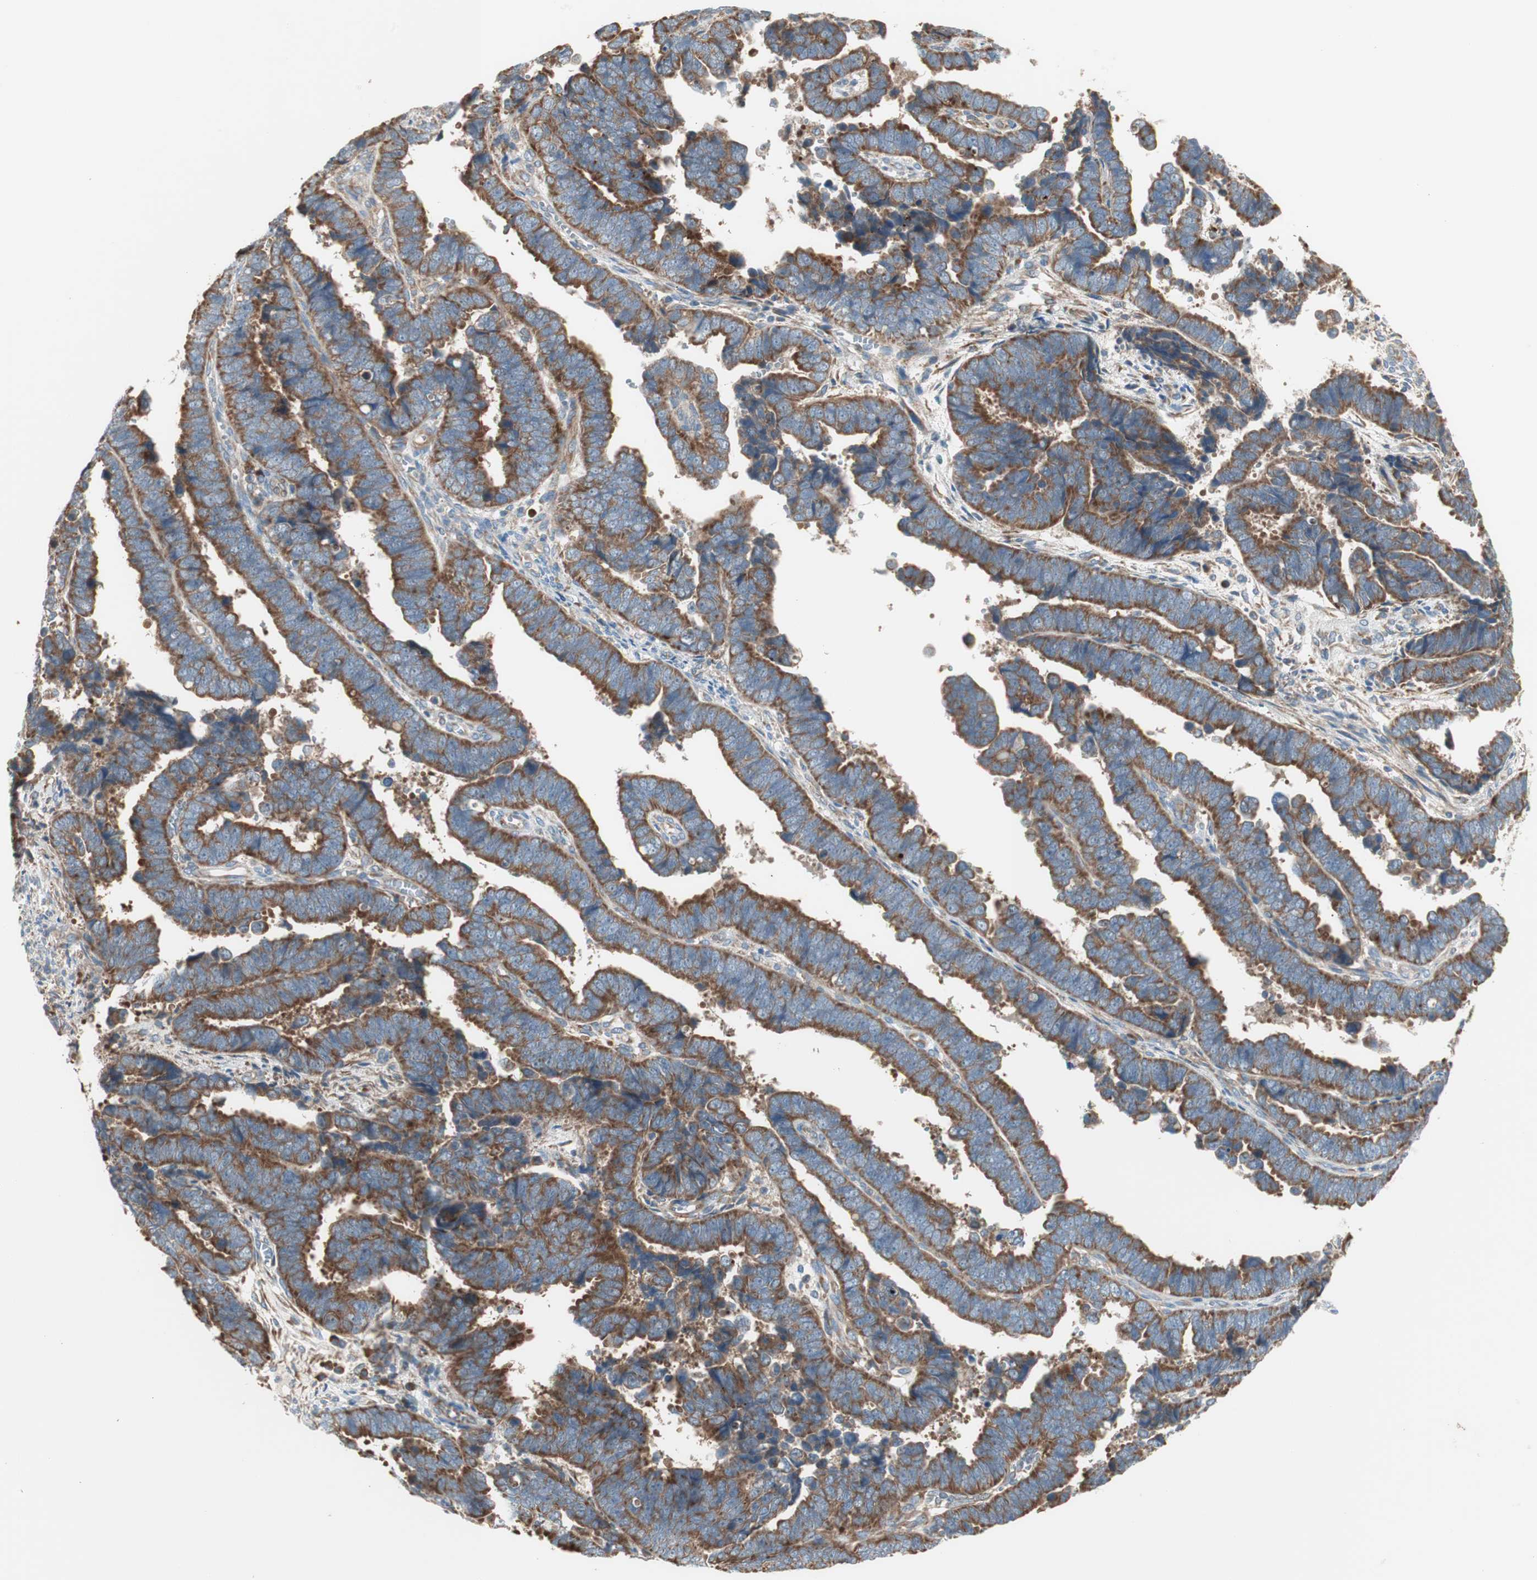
{"staining": {"intensity": "strong", "quantity": ">75%", "location": "cytoplasmic/membranous"}, "tissue": "endometrial cancer", "cell_type": "Tumor cells", "image_type": "cancer", "snomed": [{"axis": "morphology", "description": "Adenocarcinoma, NOS"}, {"axis": "topography", "description": "Endometrium"}], "caption": "High-magnification brightfield microscopy of adenocarcinoma (endometrial) stained with DAB (brown) and counterstained with hematoxylin (blue). tumor cells exhibit strong cytoplasmic/membranous positivity is present in approximately>75% of cells.", "gene": "RPL23", "patient": {"sex": "female", "age": 75}}